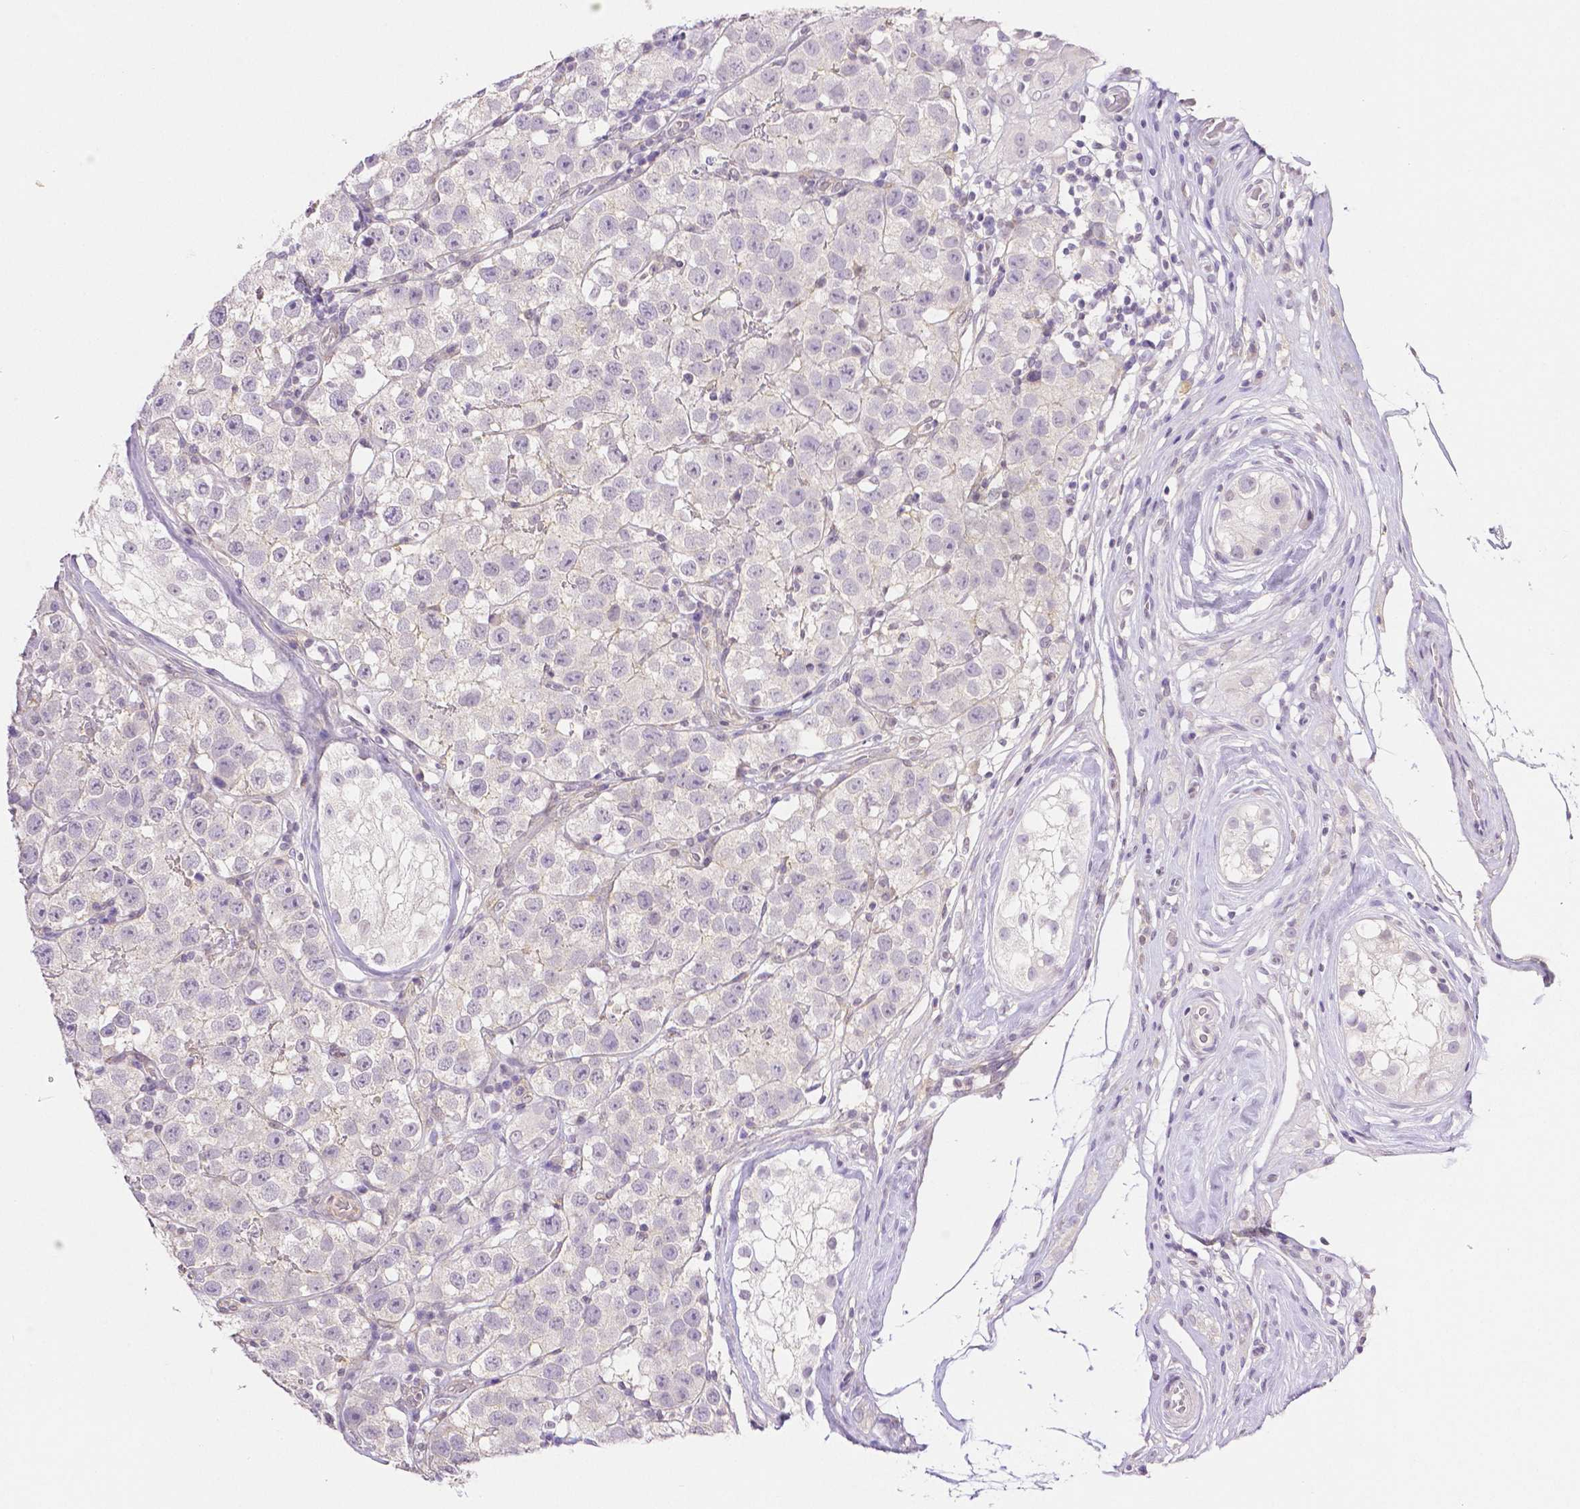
{"staining": {"intensity": "negative", "quantity": "none", "location": "none"}, "tissue": "testis cancer", "cell_type": "Tumor cells", "image_type": "cancer", "snomed": [{"axis": "morphology", "description": "Seminoma, NOS"}, {"axis": "topography", "description": "Testis"}], "caption": "IHC micrograph of neoplastic tissue: testis cancer (seminoma) stained with DAB (3,3'-diaminobenzidine) demonstrates no significant protein staining in tumor cells. (IHC, brightfield microscopy, high magnification).", "gene": "THY1", "patient": {"sex": "male", "age": 34}}